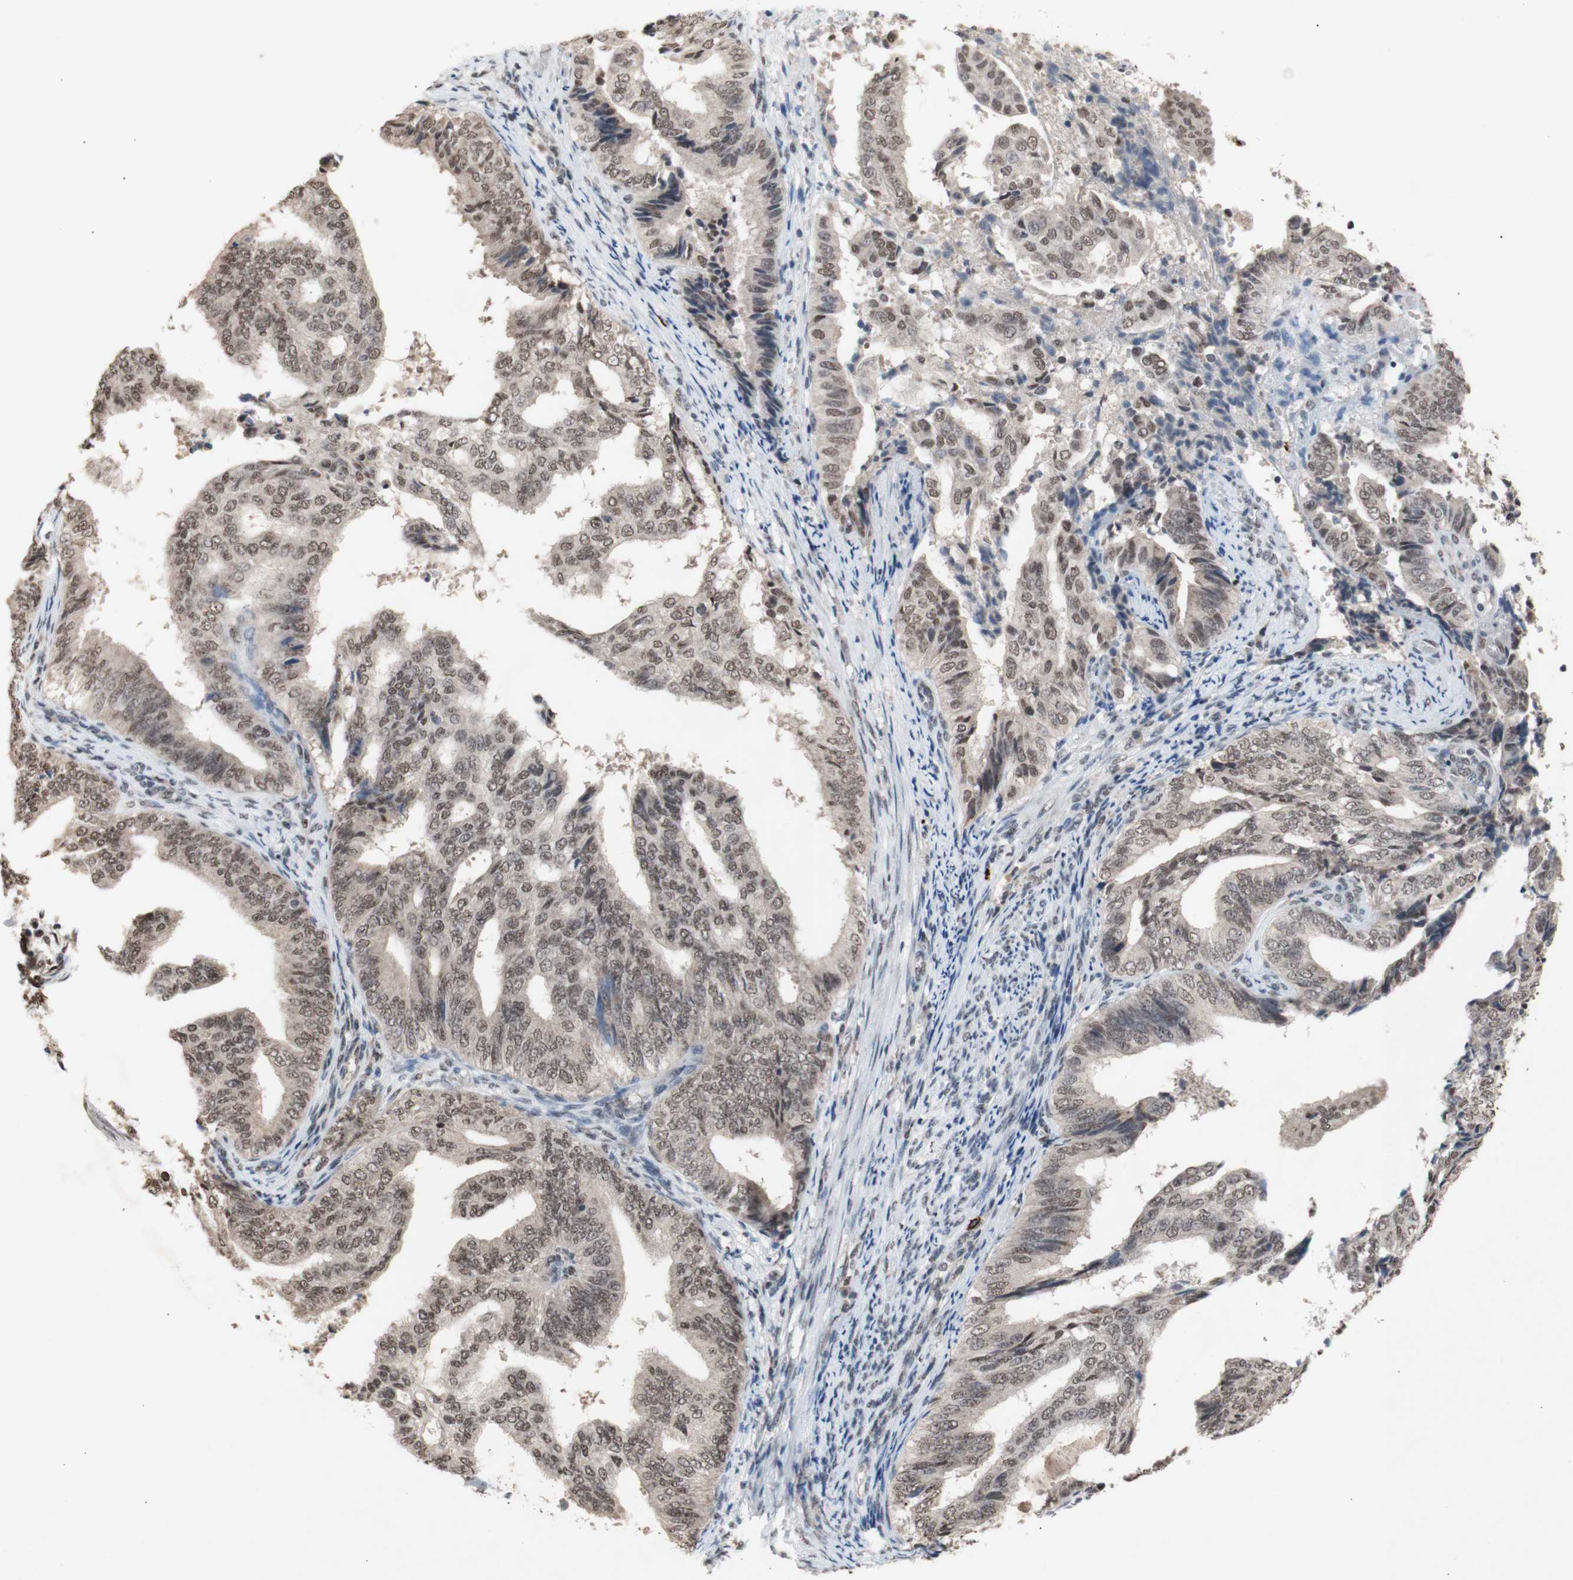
{"staining": {"intensity": "weak", "quantity": ">75%", "location": "nuclear"}, "tissue": "endometrial cancer", "cell_type": "Tumor cells", "image_type": "cancer", "snomed": [{"axis": "morphology", "description": "Adenocarcinoma, NOS"}, {"axis": "topography", "description": "Endometrium"}], "caption": "This micrograph shows adenocarcinoma (endometrial) stained with immunohistochemistry to label a protein in brown. The nuclear of tumor cells show weak positivity for the protein. Nuclei are counter-stained blue.", "gene": "SFPQ", "patient": {"sex": "female", "age": 58}}